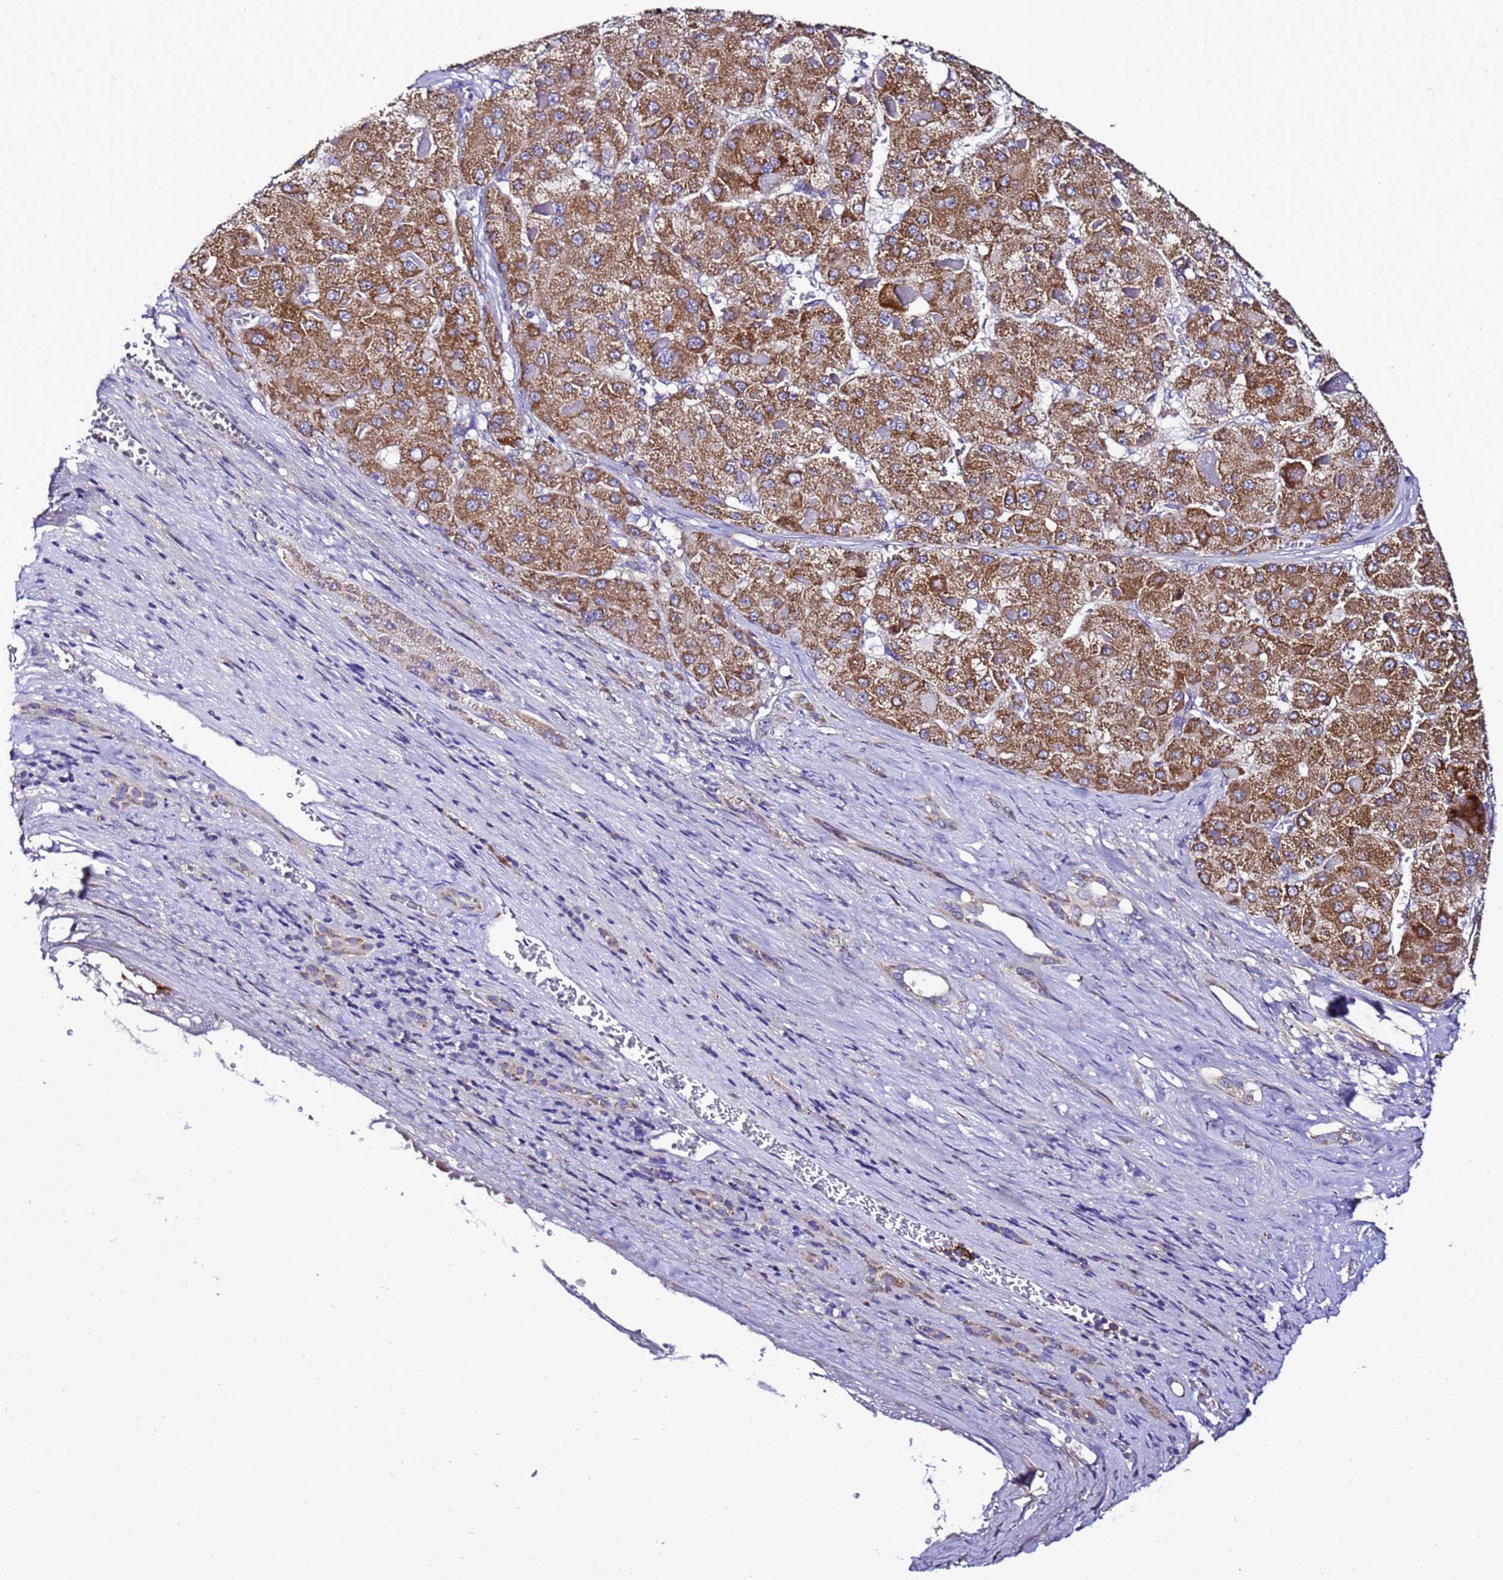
{"staining": {"intensity": "strong", "quantity": ">75%", "location": "cytoplasmic/membranous"}, "tissue": "liver cancer", "cell_type": "Tumor cells", "image_type": "cancer", "snomed": [{"axis": "morphology", "description": "Carcinoma, Hepatocellular, NOS"}, {"axis": "topography", "description": "Liver"}], "caption": "Immunohistochemical staining of human liver hepatocellular carcinoma demonstrates high levels of strong cytoplasmic/membranous positivity in approximately >75% of tumor cells. The protein is stained brown, and the nuclei are stained in blue (DAB (3,3'-diaminobenzidine) IHC with brightfield microscopy, high magnification).", "gene": "HIGD2A", "patient": {"sex": "female", "age": 73}}